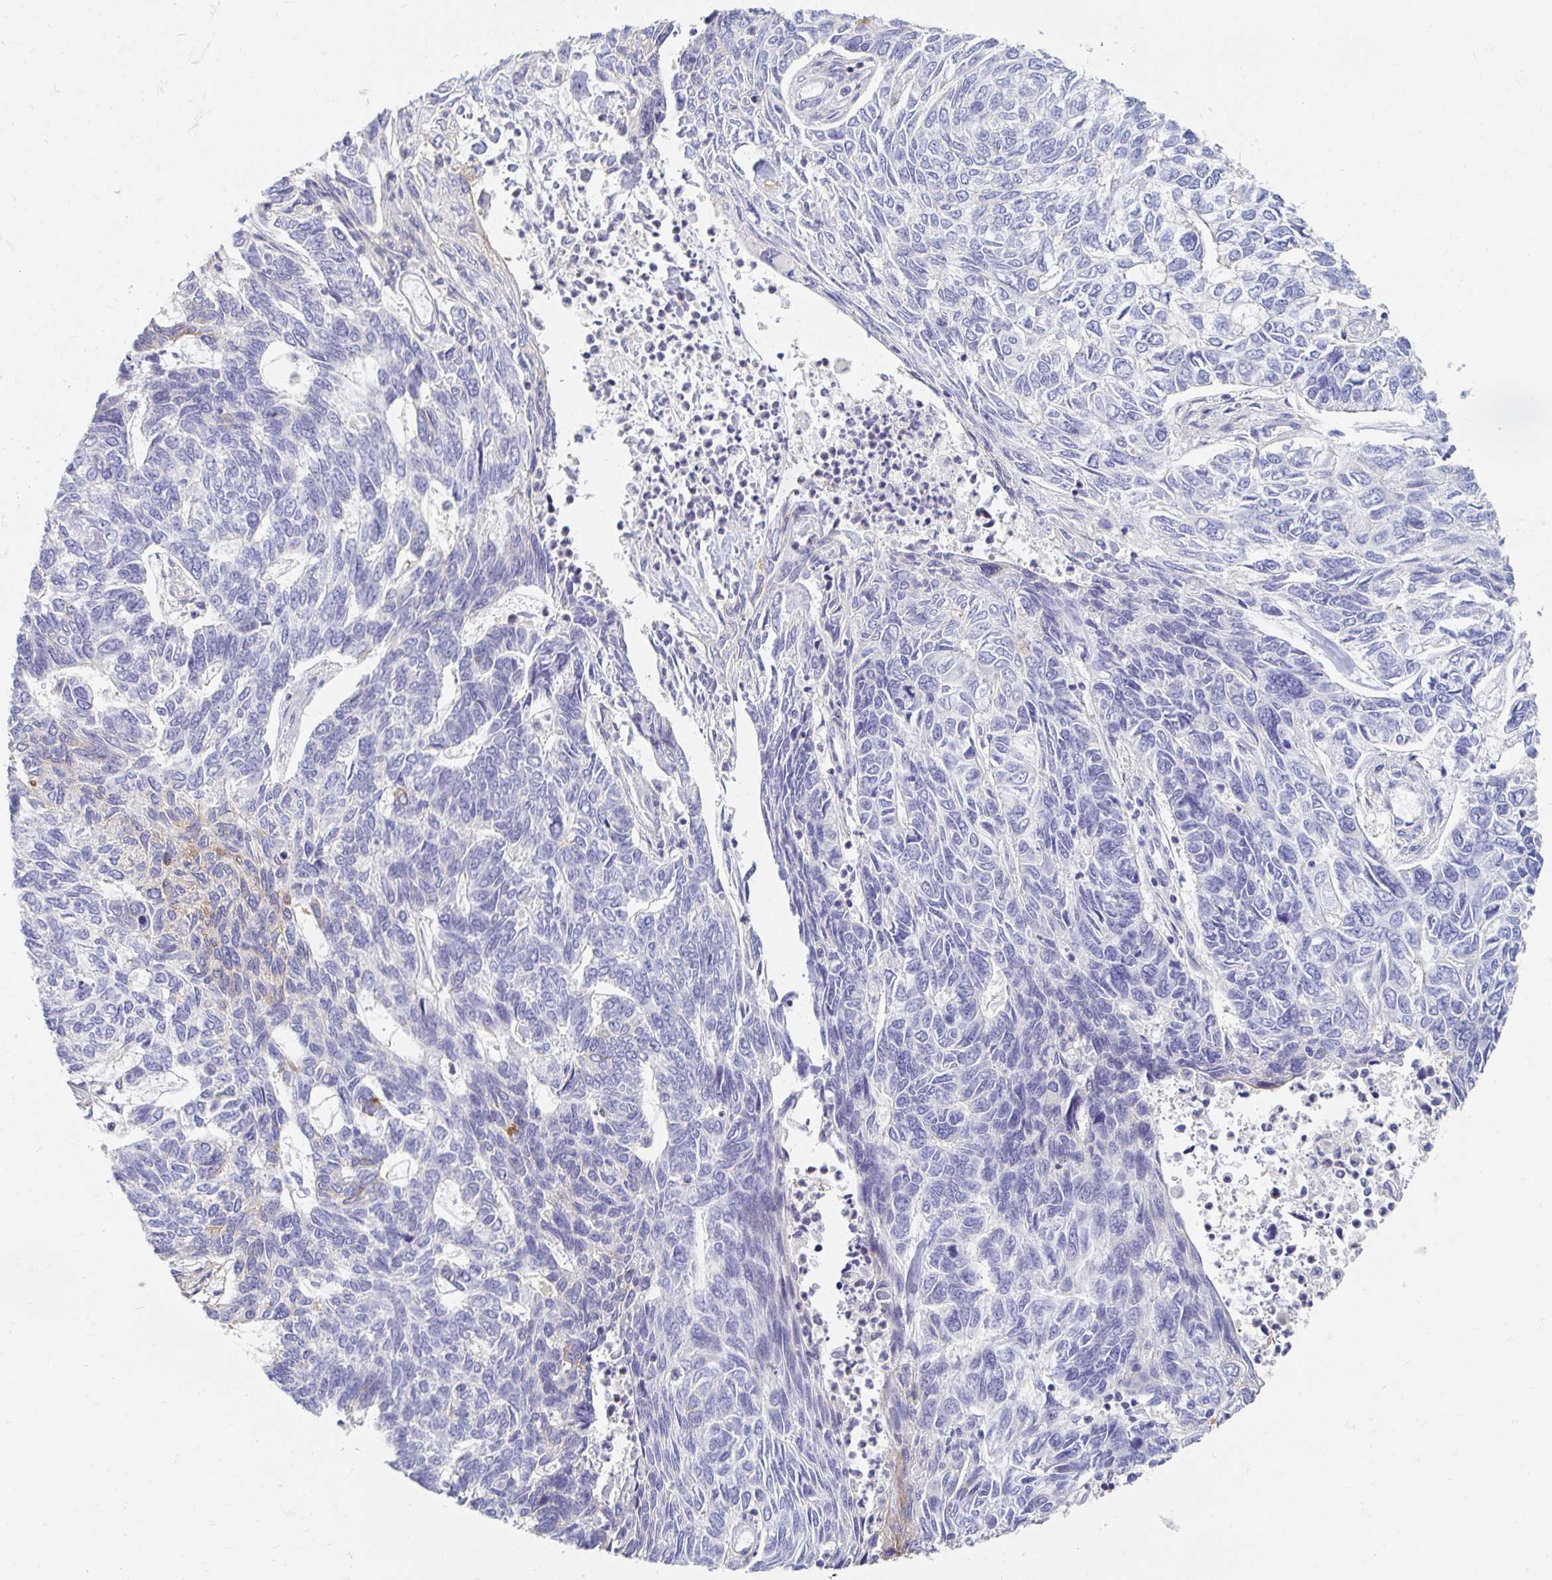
{"staining": {"intensity": "negative", "quantity": "none", "location": "none"}, "tissue": "skin cancer", "cell_type": "Tumor cells", "image_type": "cancer", "snomed": [{"axis": "morphology", "description": "Basal cell carcinoma"}, {"axis": "topography", "description": "Skin"}], "caption": "DAB immunohistochemical staining of human skin cancer reveals no significant staining in tumor cells. (Immunohistochemistry (ihc), brightfield microscopy, high magnification).", "gene": "MYLK2", "patient": {"sex": "female", "age": 65}}